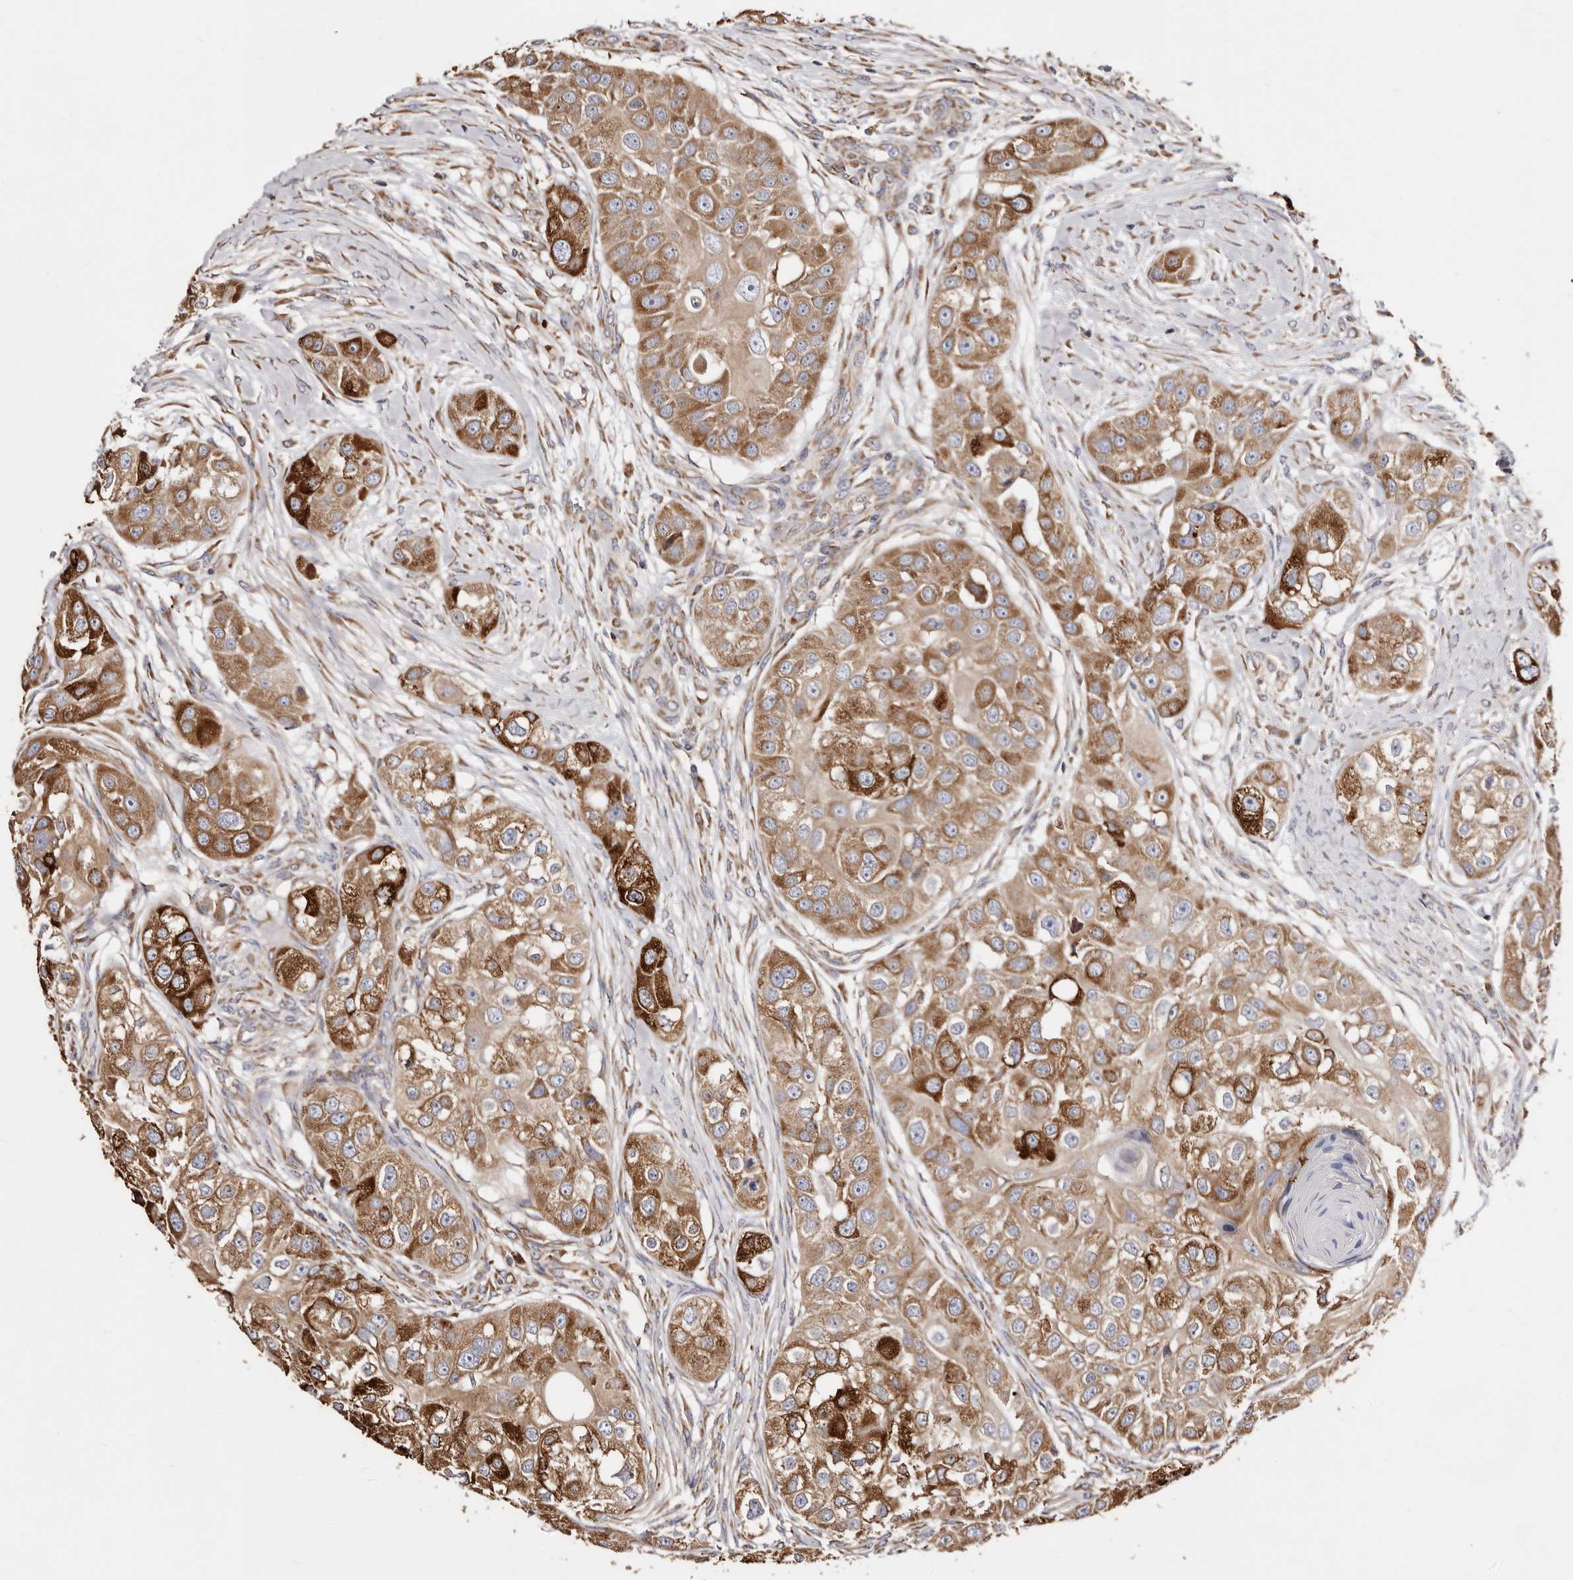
{"staining": {"intensity": "strong", "quantity": ">75%", "location": "cytoplasmic/membranous"}, "tissue": "head and neck cancer", "cell_type": "Tumor cells", "image_type": "cancer", "snomed": [{"axis": "morphology", "description": "Normal tissue, NOS"}, {"axis": "morphology", "description": "Squamous cell carcinoma, NOS"}, {"axis": "topography", "description": "Skeletal muscle"}, {"axis": "topography", "description": "Head-Neck"}], "caption": "Immunohistochemical staining of head and neck squamous cell carcinoma shows high levels of strong cytoplasmic/membranous staining in approximately >75% of tumor cells. (Stains: DAB (3,3'-diaminobenzidine) in brown, nuclei in blue, Microscopy: brightfield microscopy at high magnification).", "gene": "ACBD6", "patient": {"sex": "male", "age": 51}}